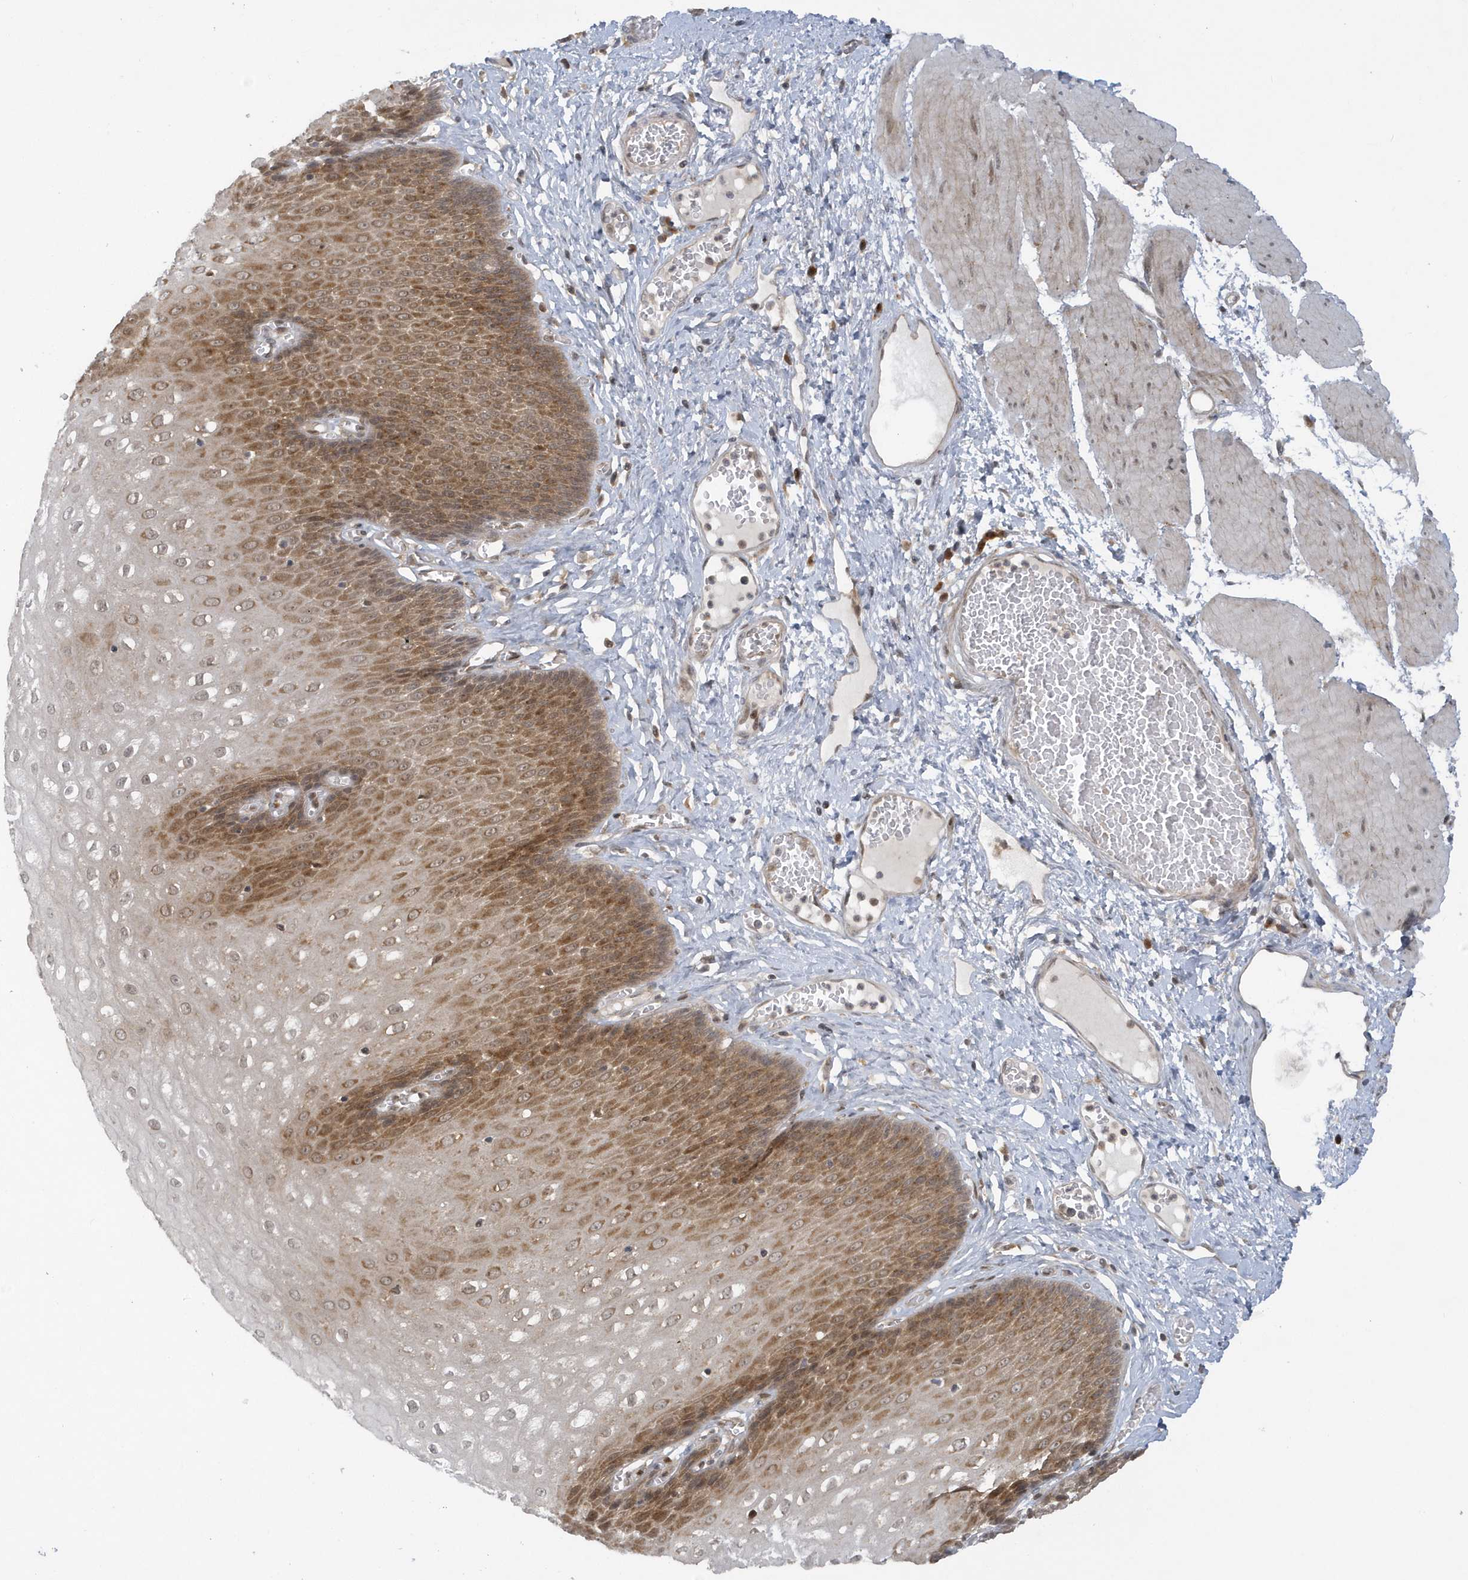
{"staining": {"intensity": "strong", "quantity": "25%-75%", "location": "cytoplasmic/membranous"}, "tissue": "esophagus", "cell_type": "Squamous epithelial cells", "image_type": "normal", "snomed": [{"axis": "morphology", "description": "Normal tissue, NOS"}, {"axis": "topography", "description": "Esophagus"}], "caption": "Immunohistochemical staining of normal esophagus reveals strong cytoplasmic/membranous protein positivity in about 25%-75% of squamous epithelial cells. (Brightfield microscopy of DAB IHC at high magnification).", "gene": "ATG4A", "patient": {"sex": "male", "age": 60}}